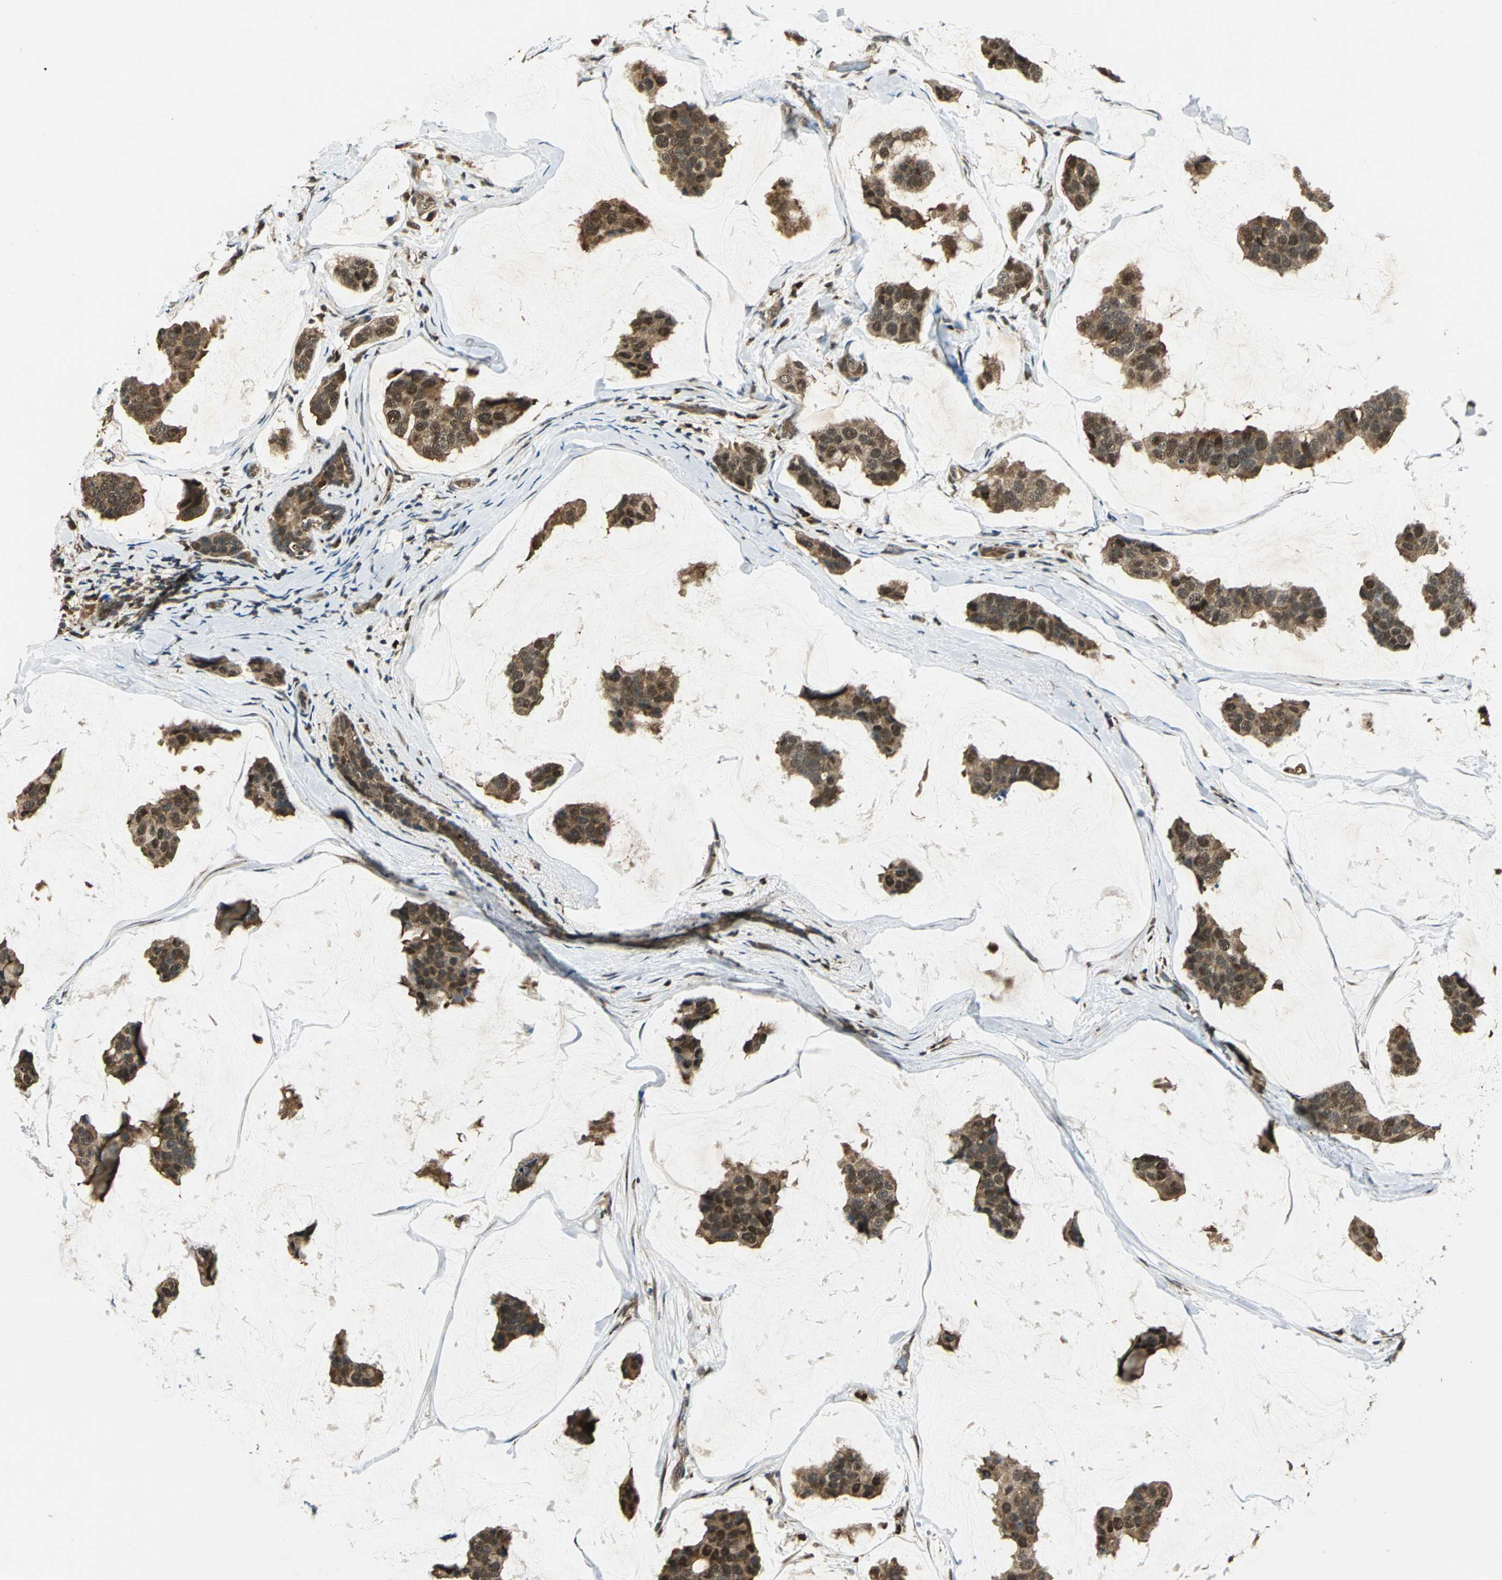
{"staining": {"intensity": "strong", "quantity": ">75%", "location": "cytoplasmic/membranous,nuclear"}, "tissue": "breast cancer", "cell_type": "Tumor cells", "image_type": "cancer", "snomed": [{"axis": "morphology", "description": "Normal tissue, NOS"}, {"axis": "morphology", "description": "Duct carcinoma"}, {"axis": "topography", "description": "Breast"}], "caption": "A high-resolution image shows immunohistochemistry staining of breast cancer, which shows strong cytoplasmic/membranous and nuclear positivity in about >75% of tumor cells.", "gene": "PPP1R13L", "patient": {"sex": "female", "age": 50}}